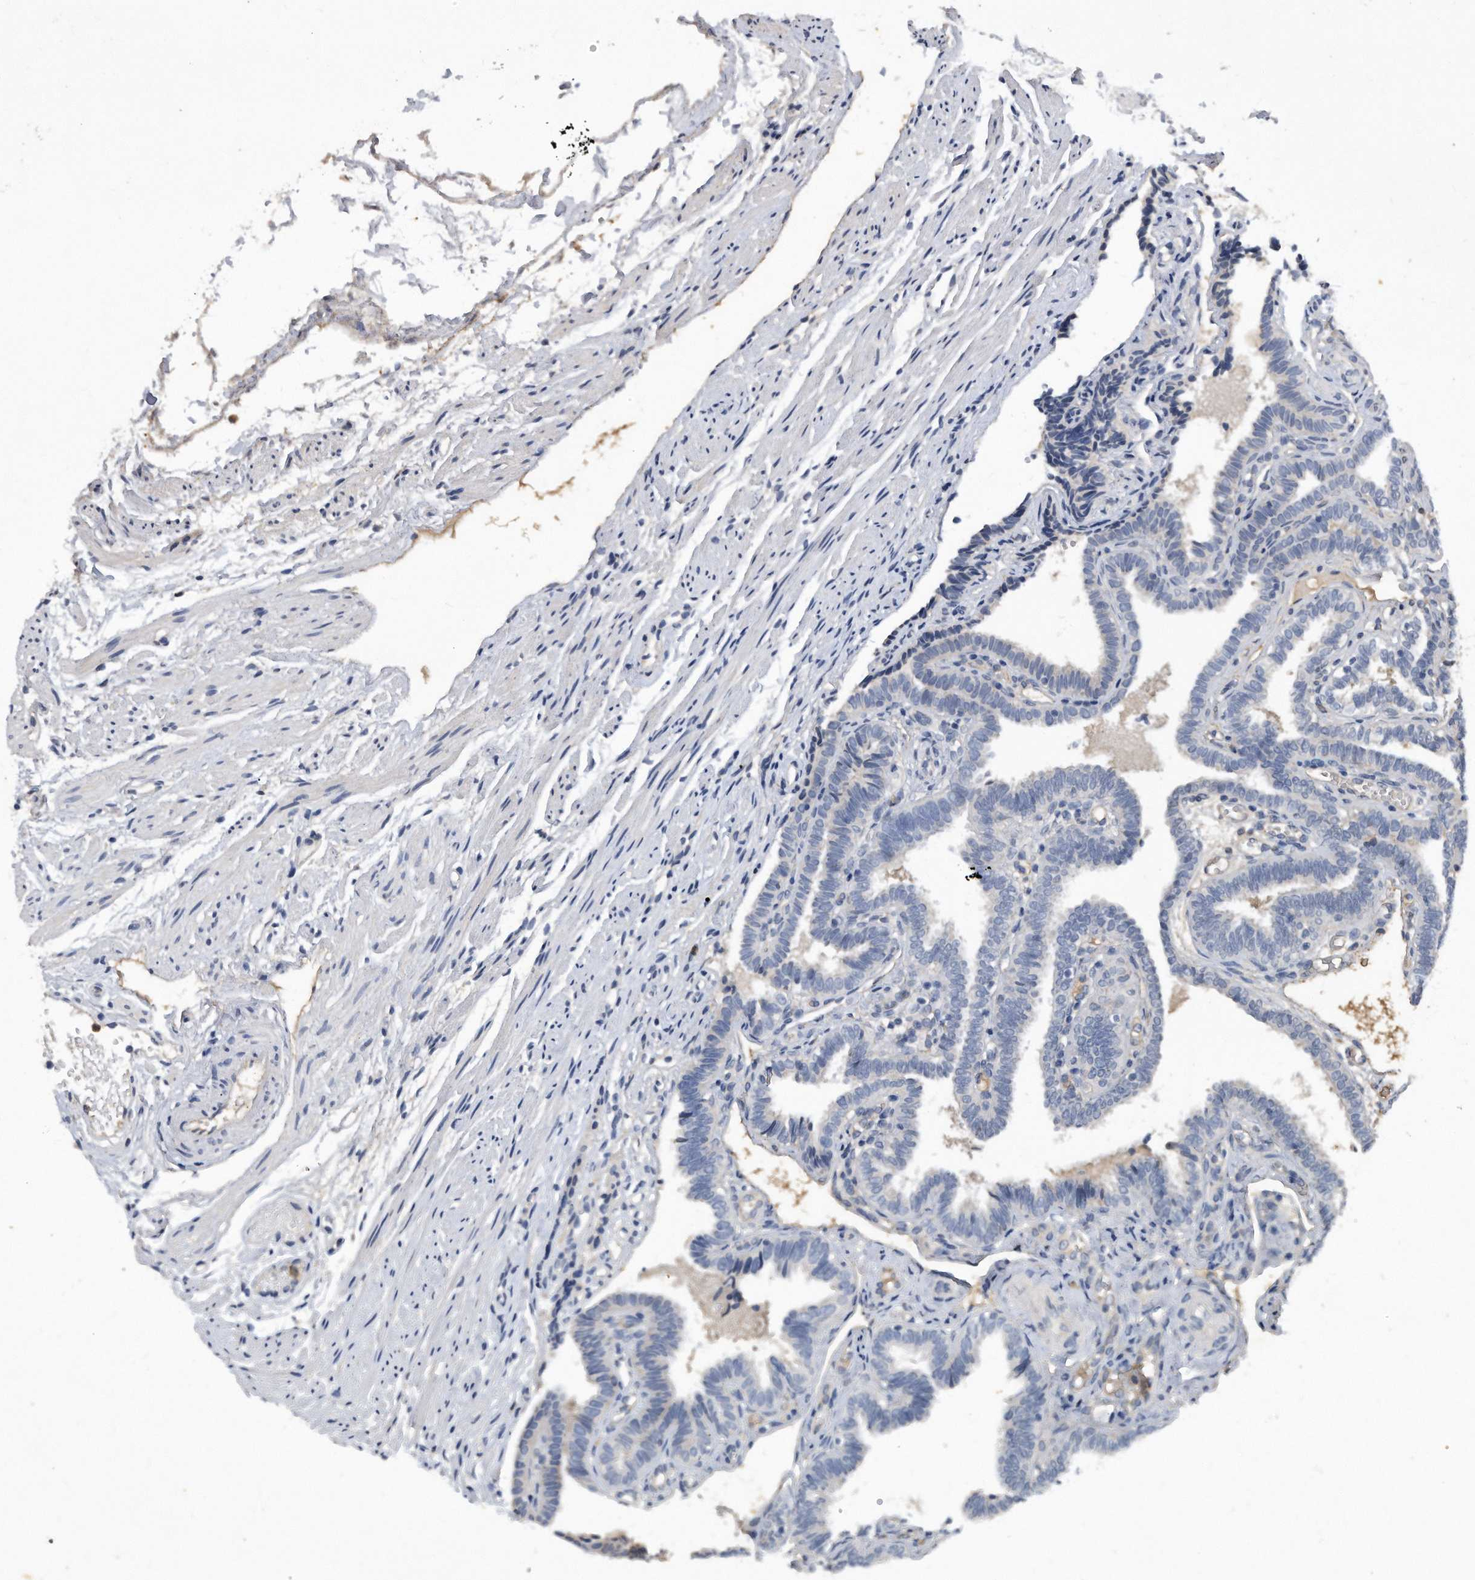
{"staining": {"intensity": "negative", "quantity": "none", "location": "none"}, "tissue": "fallopian tube", "cell_type": "Glandular cells", "image_type": "normal", "snomed": [{"axis": "morphology", "description": "Normal tissue, NOS"}, {"axis": "topography", "description": "Fallopian tube"}], "caption": "An immunohistochemistry photomicrograph of unremarkable fallopian tube is shown. There is no staining in glandular cells of fallopian tube. (Brightfield microscopy of DAB (3,3'-diaminobenzidine) immunohistochemistry (IHC) at high magnification).", "gene": "HOMER3", "patient": {"sex": "female", "age": 39}}